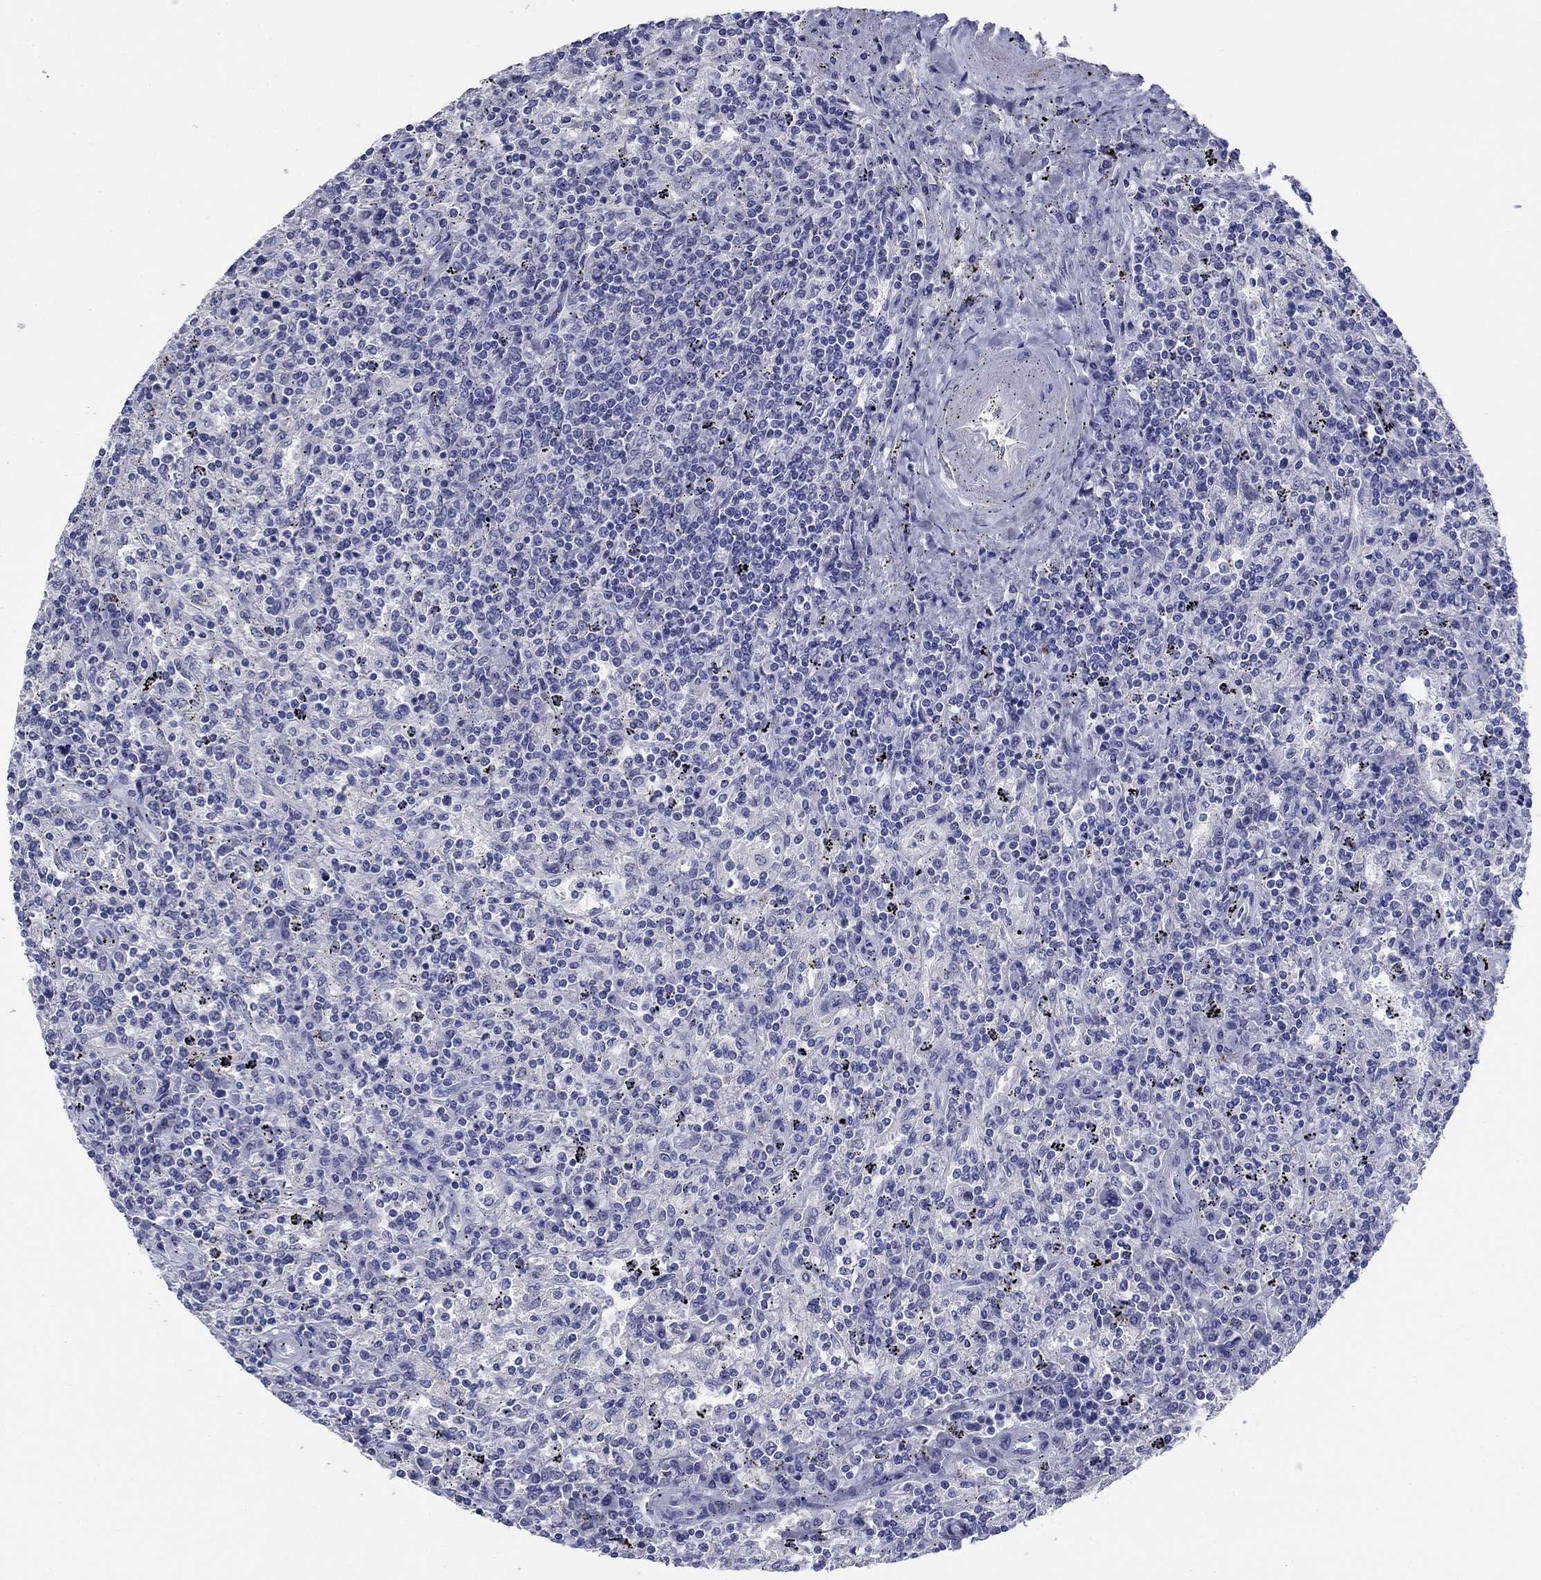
{"staining": {"intensity": "negative", "quantity": "none", "location": "none"}, "tissue": "lymphoma", "cell_type": "Tumor cells", "image_type": "cancer", "snomed": [{"axis": "morphology", "description": "Malignant lymphoma, non-Hodgkin's type, Low grade"}, {"axis": "topography", "description": "Spleen"}], "caption": "Lymphoma was stained to show a protein in brown. There is no significant positivity in tumor cells. (DAB immunohistochemistry (IHC), high magnification).", "gene": "PRKCG", "patient": {"sex": "male", "age": 62}}